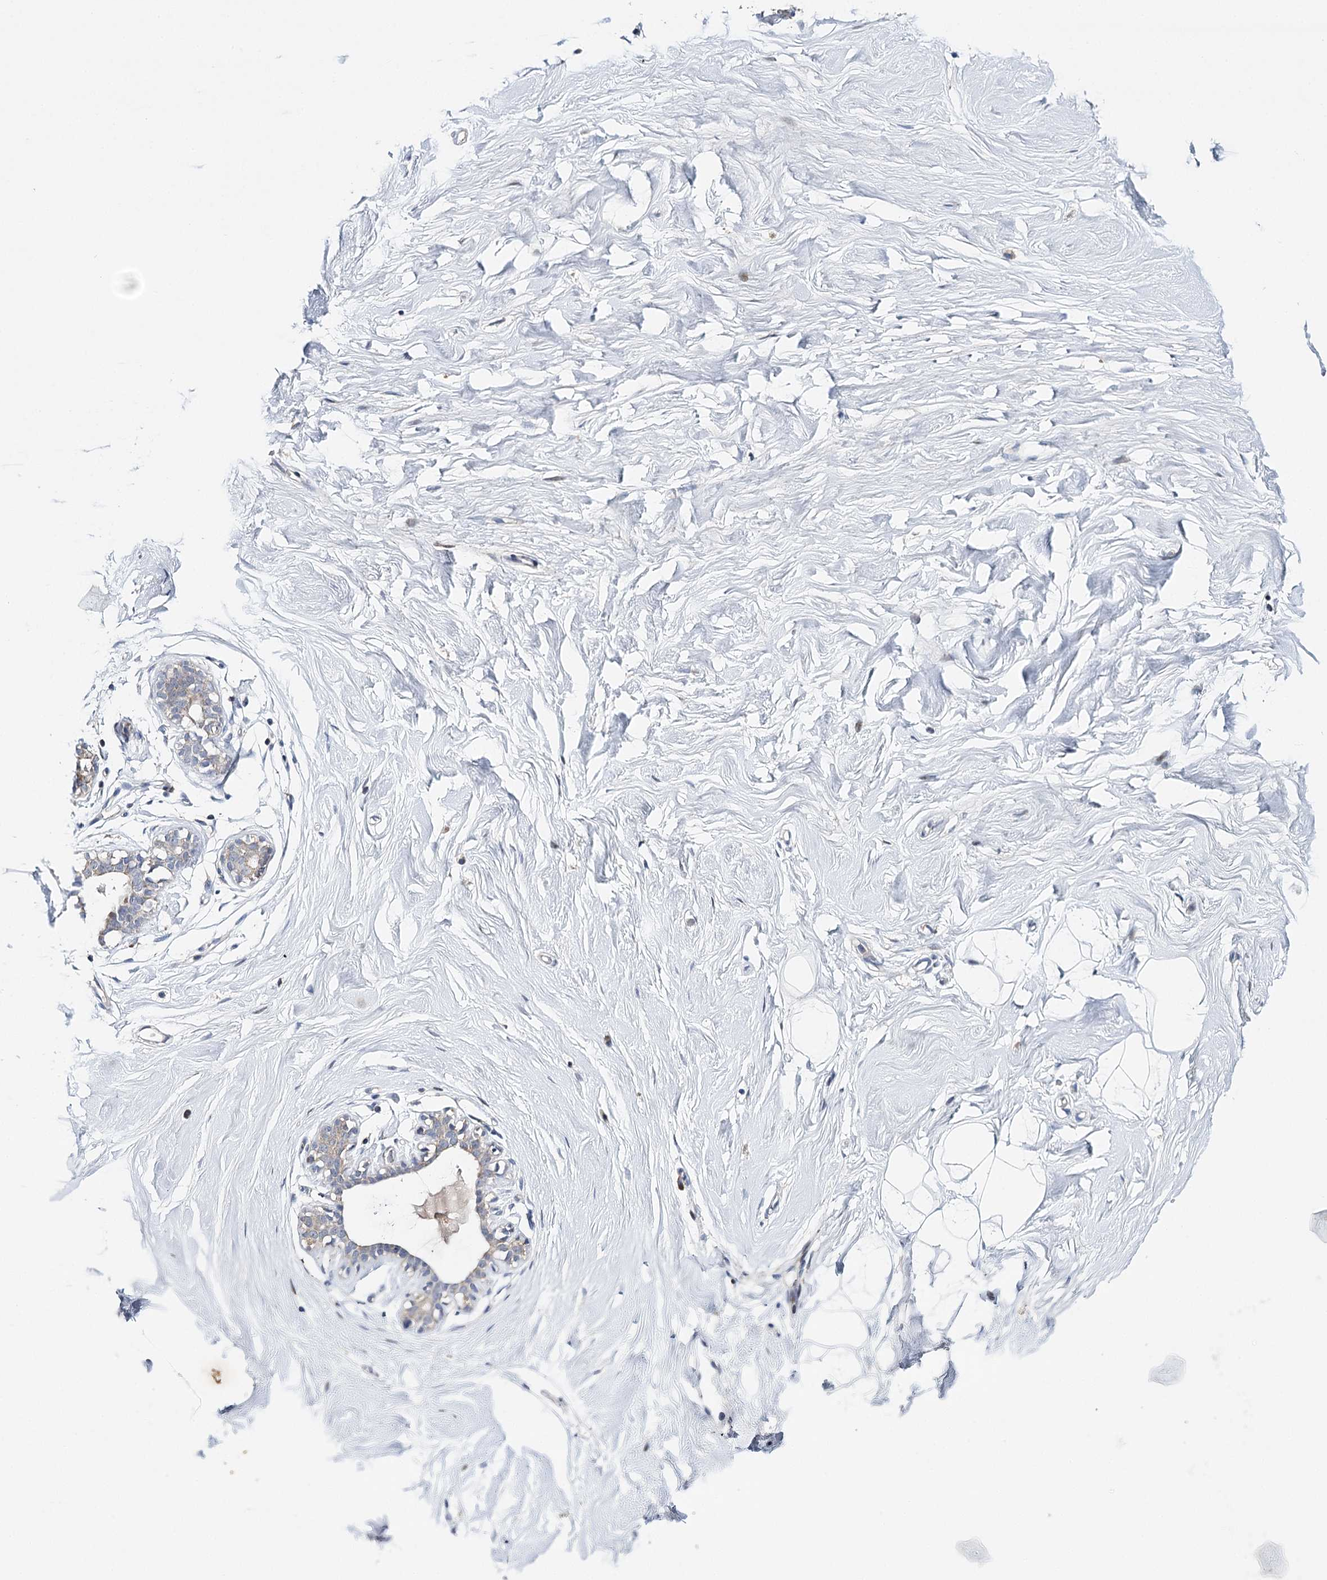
{"staining": {"intensity": "negative", "quantity": "none", "location": "none"}, "tissue": "breast", "cell_type": "Adipocytes", "image_type": "normal", "snomed": [{"axis": "morphology", "description": "Normal tissue, NOS"}, {"axis": "morphology", "description": "Adenoma, NOS"}, {"axis": "topography", "description": "Breast"}], "caption": "High magnification brightfield microscopy of normal breast stained with DAB (brown) and counterstained with hematoxylin (blue): adipocytes show no significant expression. (Stains: DAB (3,3'-diaminobenzidine) immunohistochemistry with hematoxylin counter stain, Microscopy: brightfield microscopy at high magnification).", "gene": "CFAP46", "patient": {"sex": "female", "age": 23}}